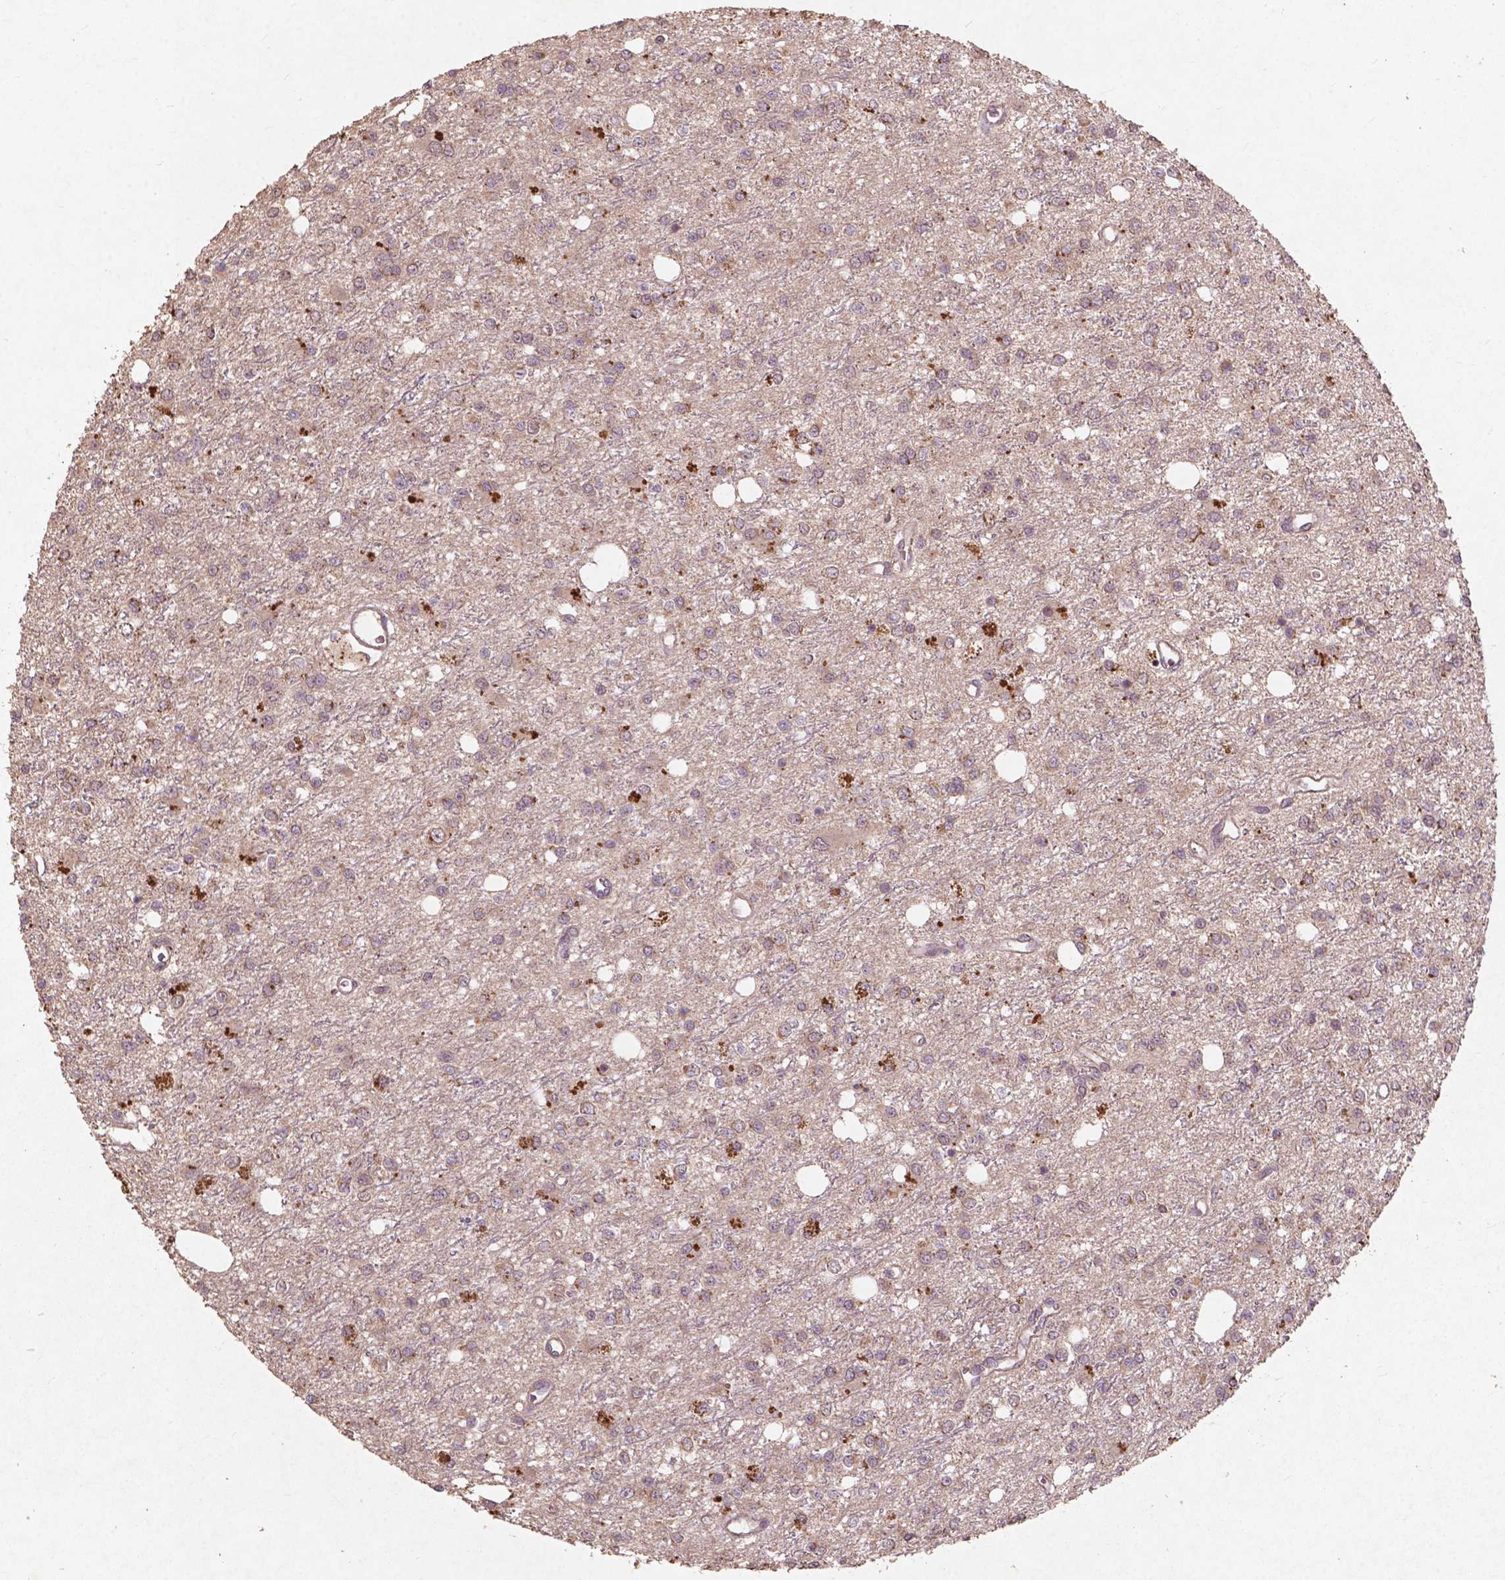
{"staining": {"intensity": "weak", "quantity": ">75%", "location": "cytoplasmic/membranous"}, "tissue": "glioma", "cell_type": "Tumor cells", "image_type": "cancer", "snomed": [{"axis": "morphology", "description": "Glioma, malignant, Low grade"}, {"axis": "topography", "description": "Brain"}], "caption": "A low amount of weak cytoplasmic/membranous expression is appreciated in about >75% of tumor cells in malignant glioma (low-grade) tissue. The staining was performed using DAB (3,3'-diaminobenzidine) to visualize the protein expression in brown, while the nuclei were stained in blue with hematoxylin (Magnification: 20x).", "gene": "ST6GALNAC5", "patient": {"sex": "female", "age": 45}}